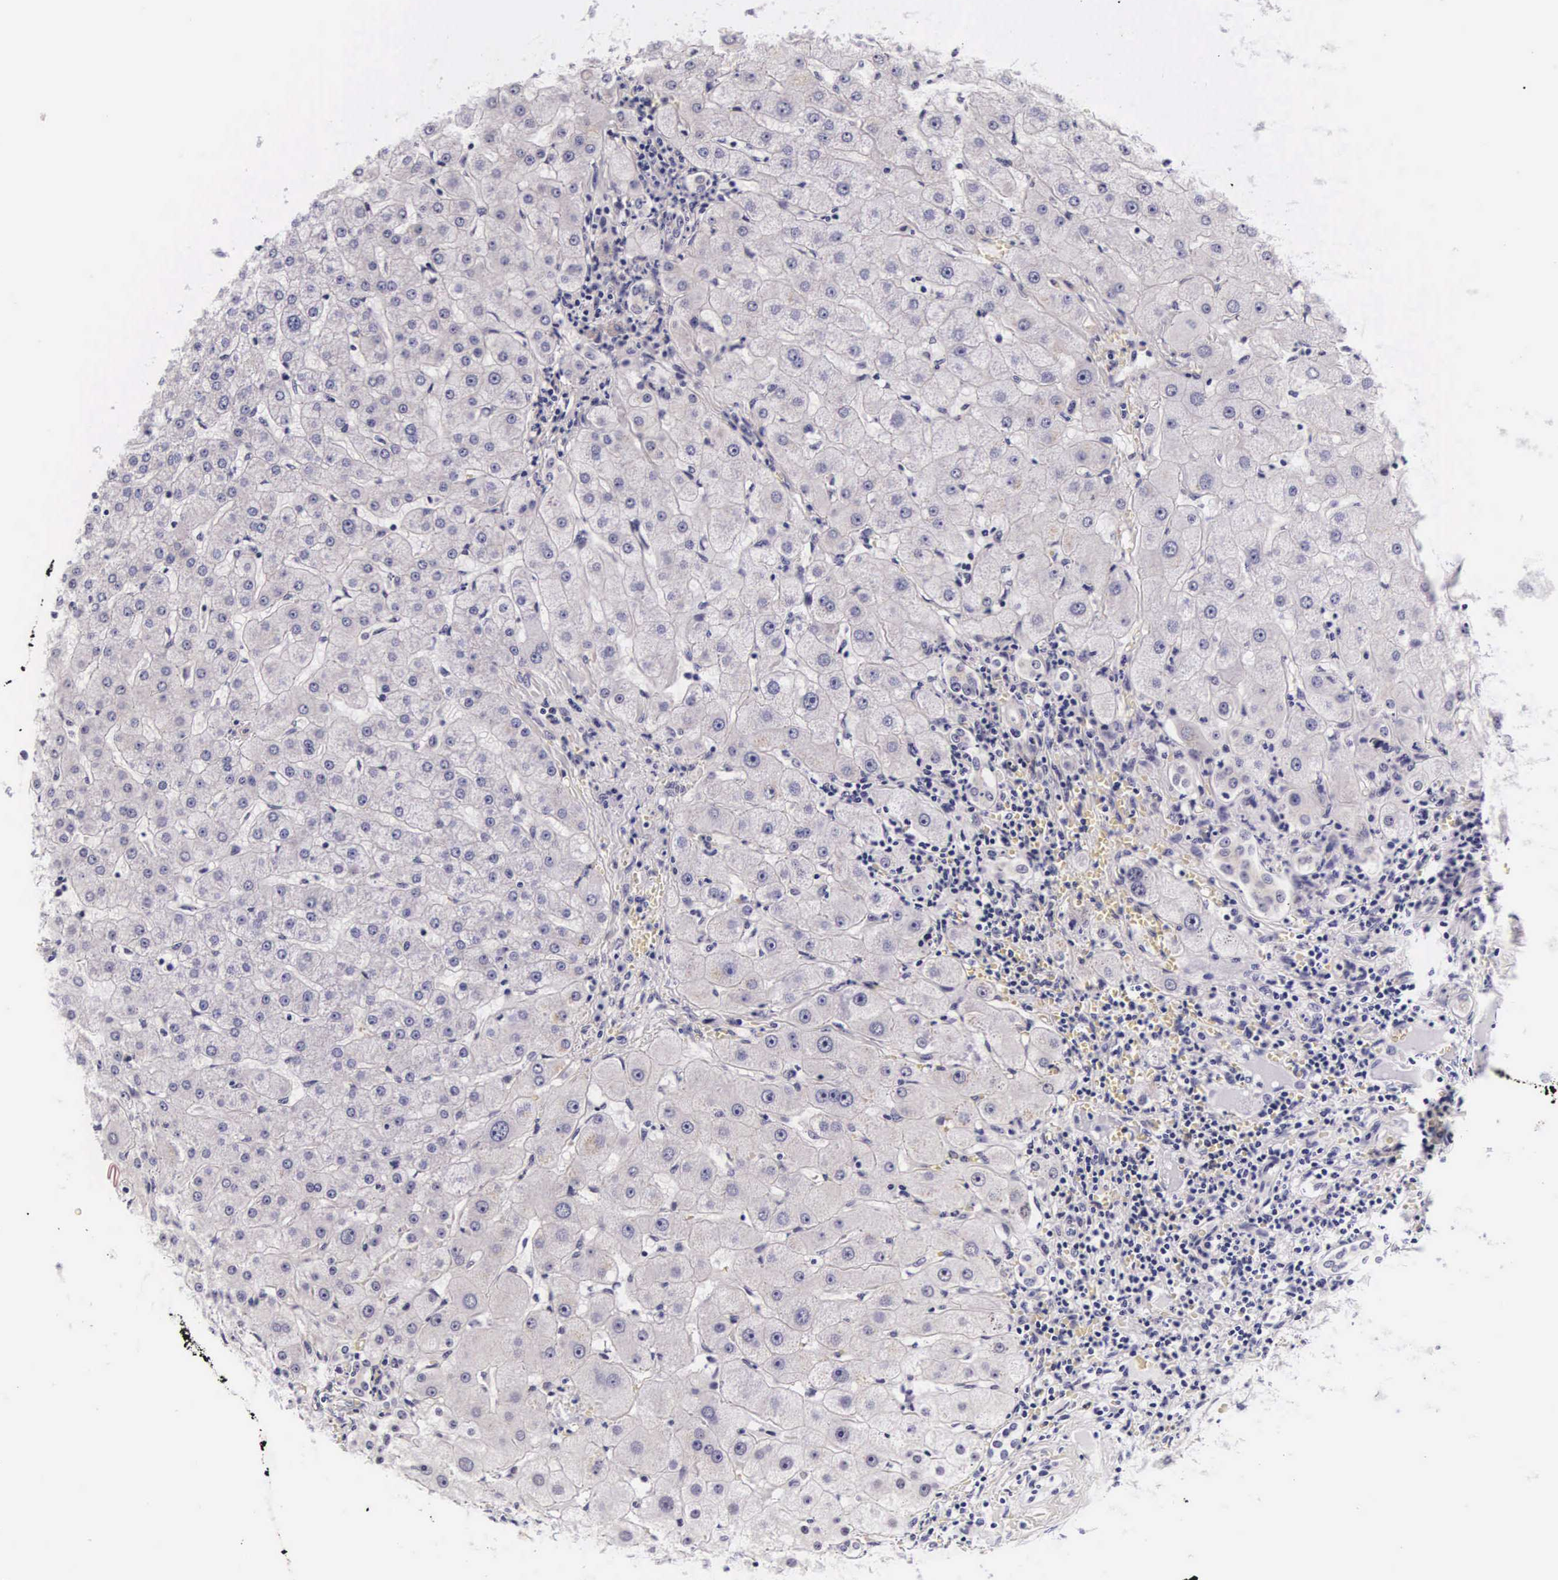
{"staining": {"intensity": "negative", "quantity": "none", "location": "none"}, "tissue": "liver", "cell_type": "Cholangiocytes", "image_type": "normal", "snomed": [{"axis": "morphology", "description": "Normal tissue, NOS"}, {"axis": "topography", "description": "Liver"}], "caption": "Immunohistochemistry photomicrograph of normal liver: human liver stained with DAB exhibits no significant protein staining in cholangiocytes.", "gene": "PHETA2", "patient": {"sex": "female", "age": 79}}